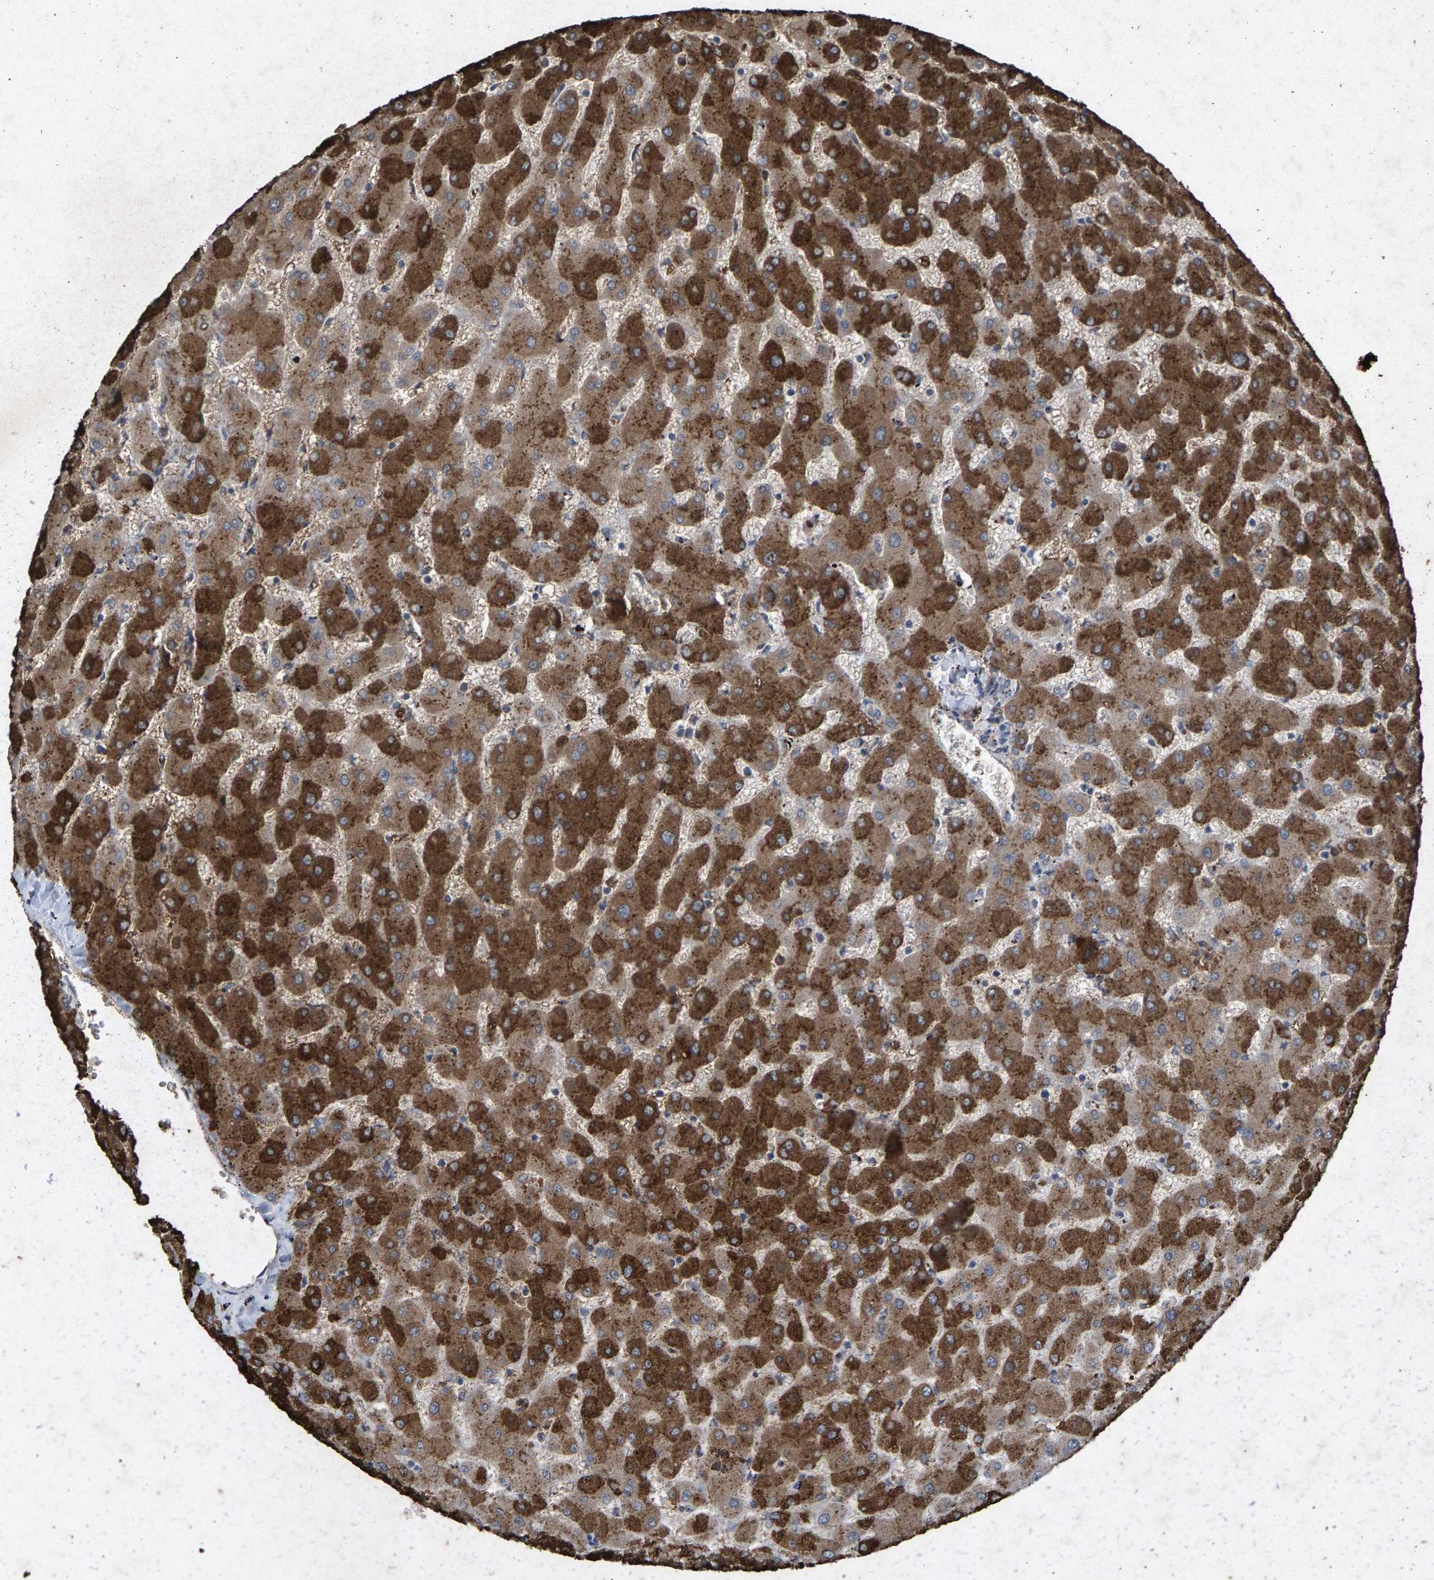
{"staining": {"intensity": "weak", "quantity": "25%-75%", "location": "cytoplasmic/membranous"}, "tissue": "liver", "cell_type": "Cholangiocytes", "image_type": "normal", "snomed": [{"axis": "morphology", "description": "Normal tissue, NOS"}, {"axis": "topography", "description": "Liver"}], "caption": "Human liver stained with a brown dye demonstrates weak cytoplasmic/membranous positive staining in about 25%-75% of cholangiocytes.", "gene": "MAN2A1", "patient": {"sex": "female", "age": 63}}